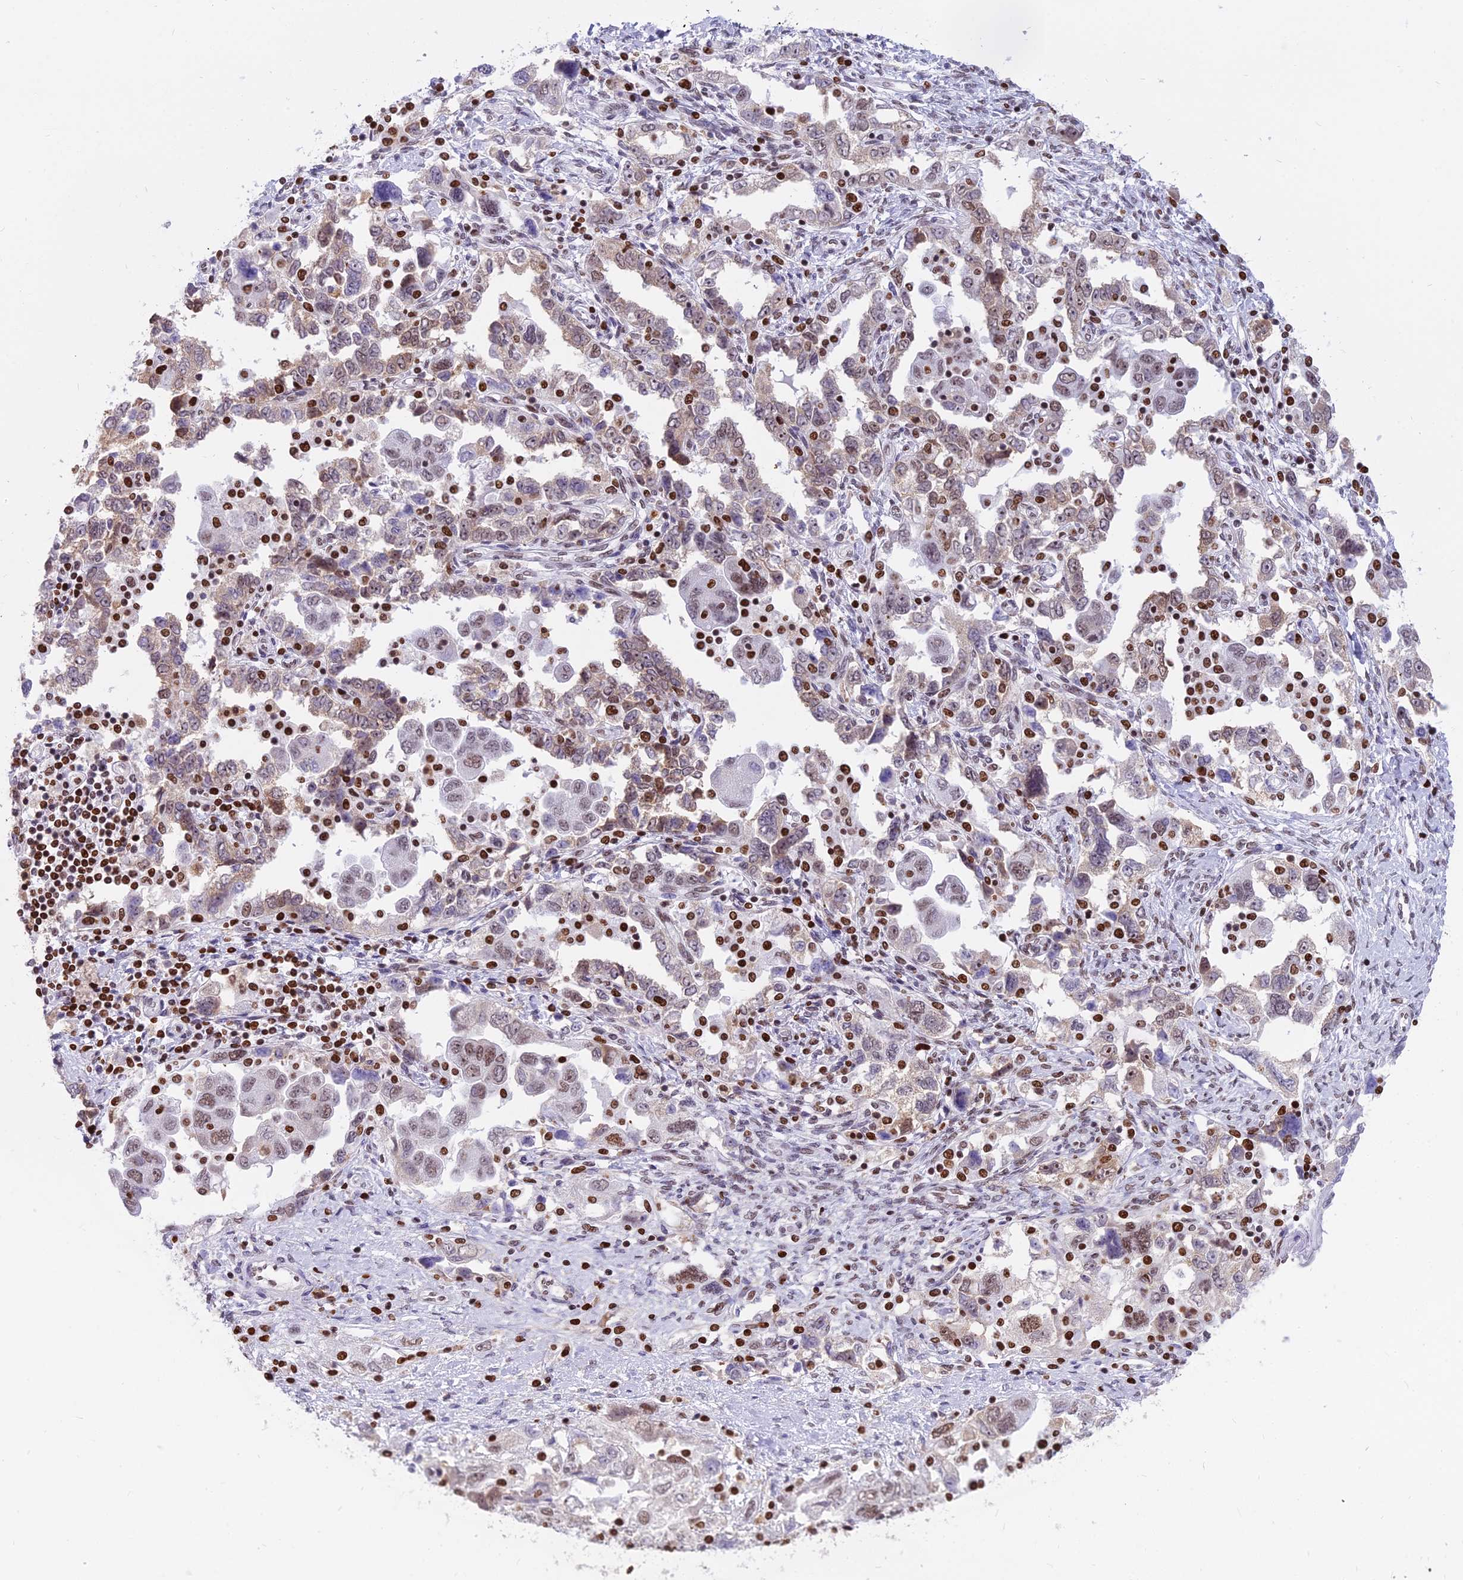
{"staining": {"intensity": "moderate", "quantity": "25%-75%", "location": "cytoplasmic/membranous,nuclear"}, "tissue": "ovarian cancer", "cell_type": "Tumor cells", "image_type": "cancer", "snomed": [{"axis": "morphology", "description": "Carcinoma, NOS"}, {"axis": "morphology", "description": "Cystadenocarcinoma, serous, NOS"}, {"axis": "topography", "description": "Ovary"}], "caption": "Immunohistochemical staining of human carcinoma (ovarian) shows moderate cytoplasmic/membranous and nuclear protein expression in approximately 25%-75% of tumor cells. Immunohistochemistry (ihc) stains the protein of interest in brown and the nuclei are stained blue.", "gene": "PARP1", "patient": {"sex": "female", "age": 69}}